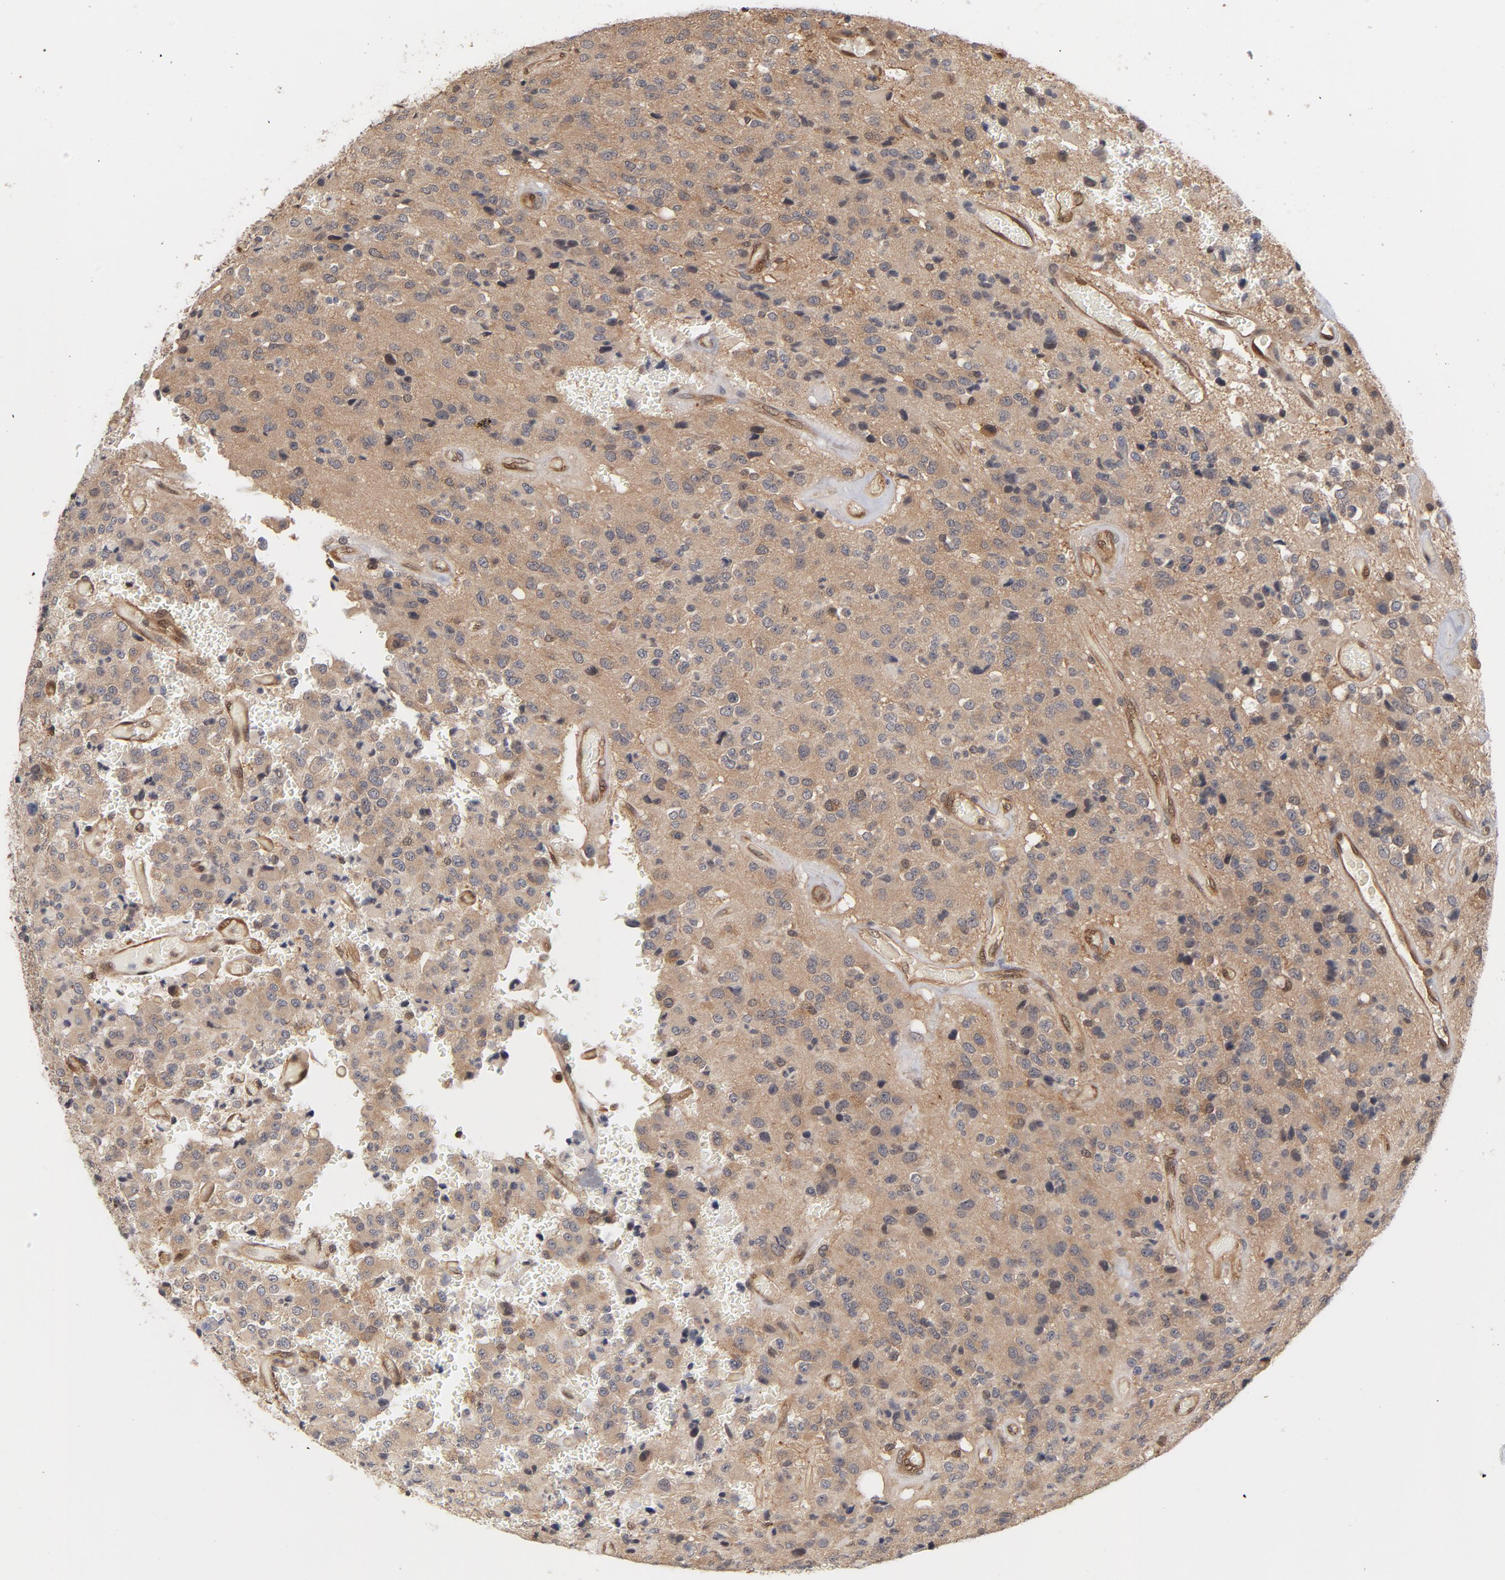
{"staining": {"intensity": "moderate", "quantity": ">75%", "location": "cytoplasmic/membranous"}, "tissue": "glioma", "cell_type": "Tumor cells", "image_type": "cancer", "snomed": [{"axis": "morphology", "description": "Glioma, malignant, High grade"}, {"axis": "topography", "description": "pancreas cauda"}], "caption": "High-grade glioma (malignant) stained with a protein marker reveals moderate staining in tumor cells.", "gene": "CDC37", "patient": {"sex": "male", "age": 60}}